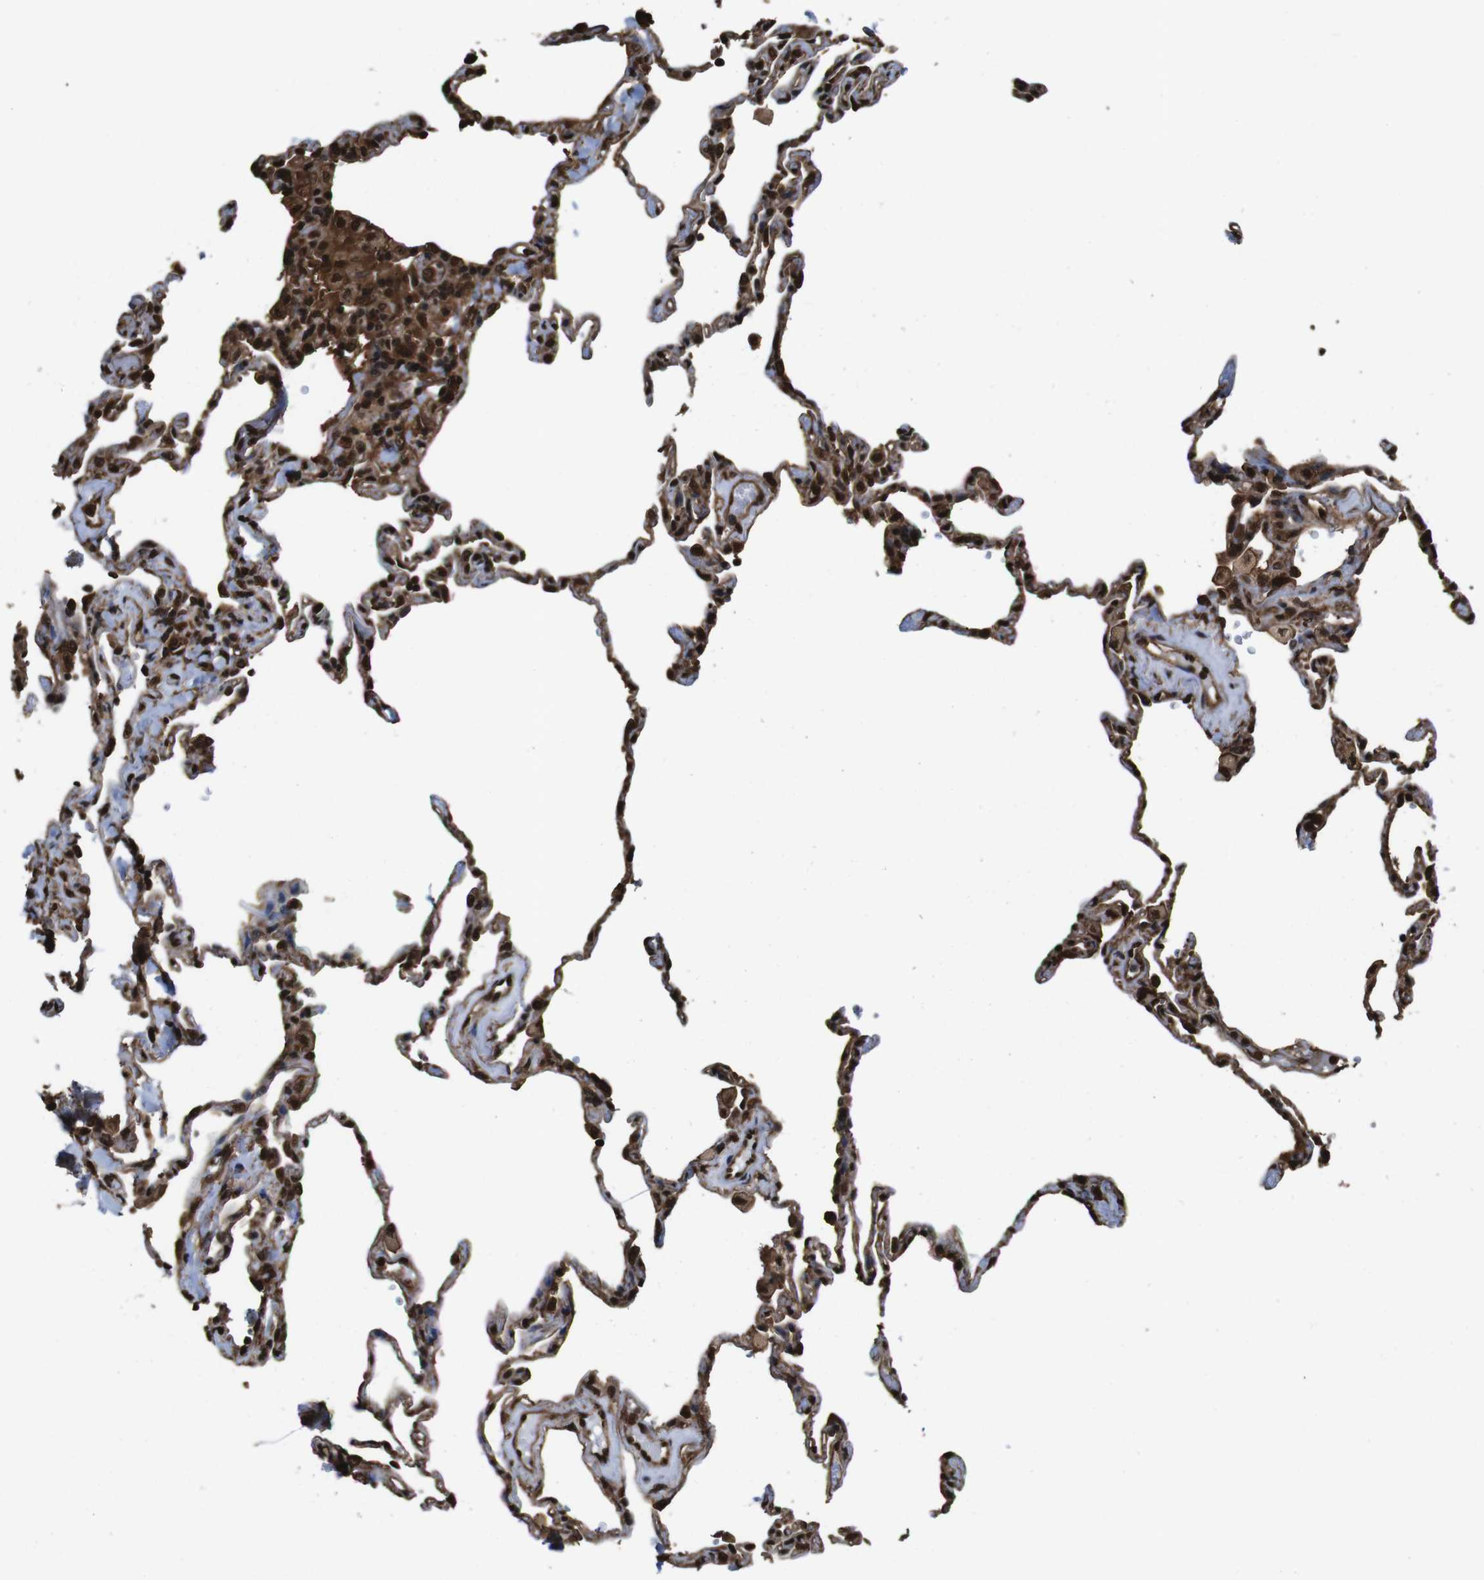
{"staining": {"intensity": "strong", "quantity": ">75%", "location": "cytoplasmic/membranous,nuclear"}, "tissue": "lung", "cell_type": "Alveolar cells", "image_type": "normal", "snomed": [{"axis": "morphology", "description": "Normal tissue, NOS"}, {"axis": "topography", "description": "Lung"}], "caption": "A high amount of strong cytoplasmic/membranous,nuclear positivity is present in approximately >75% of alveolar cells in unremarkable lung. (Brightfield microscopy of DAB IHC at high magnification).", "gene": "VCP", "patient": {"sex": "male", "age": 59}}